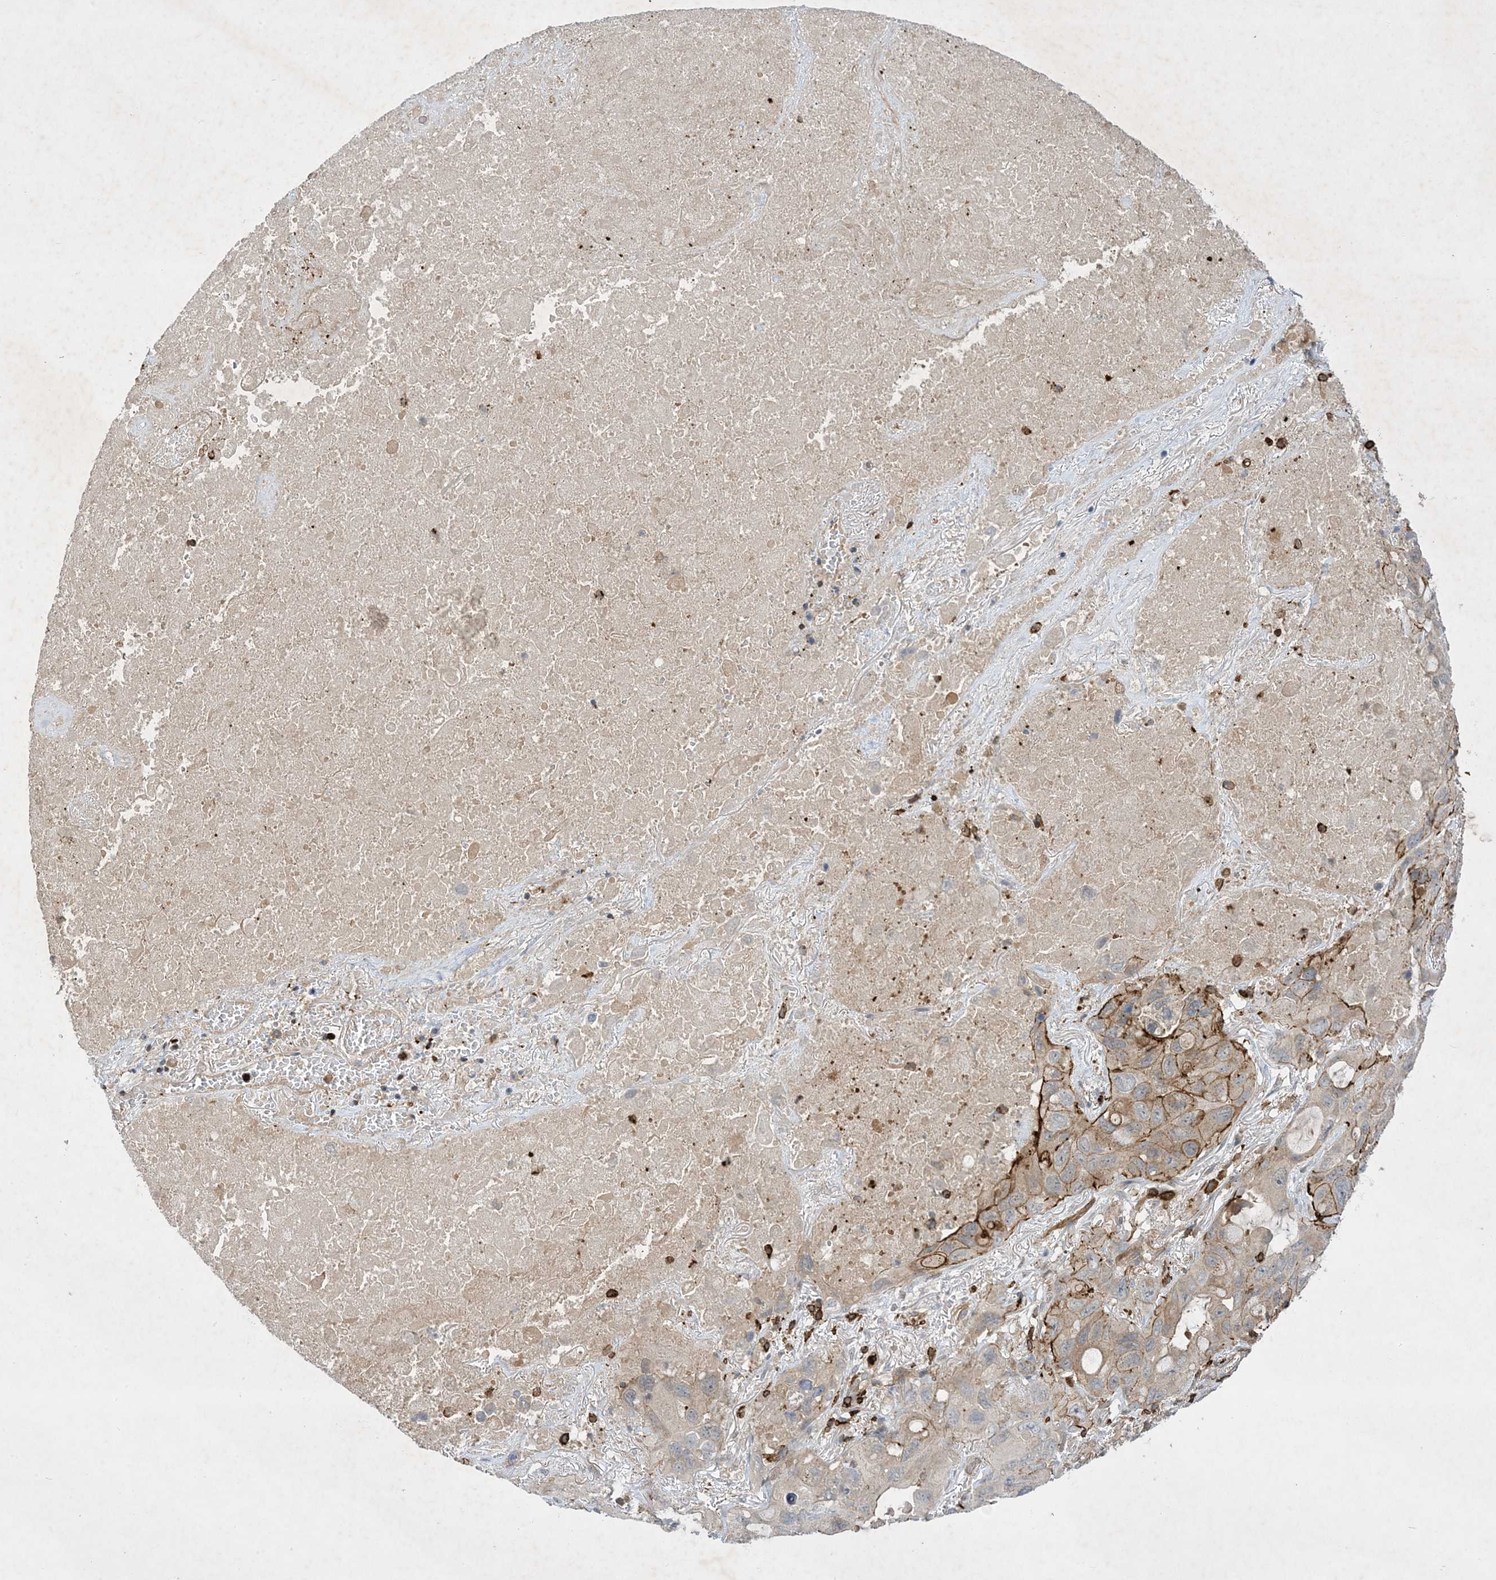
{"staining": {"intensity": "moderate", "quantity": "<25%", "location": "cytoplasmic/membranous"}, "tissue": "lung cancer", "cell_type": "Tumor cells", "image_type": "cancer", "snomed": [{"axis": "morphology", "description": "Squamous cell carcinoma, NOS"}, {"axis": "topography", "description": "Lung"}], "caption": "About <25% of tumor cells in human lung cancer demonstrate moderate cytoplasmic/membranous protein expression as visualized by brown immunohistochemical staining.", "gene": "AK9", "patient": {"sex": "female", "age": 73}}